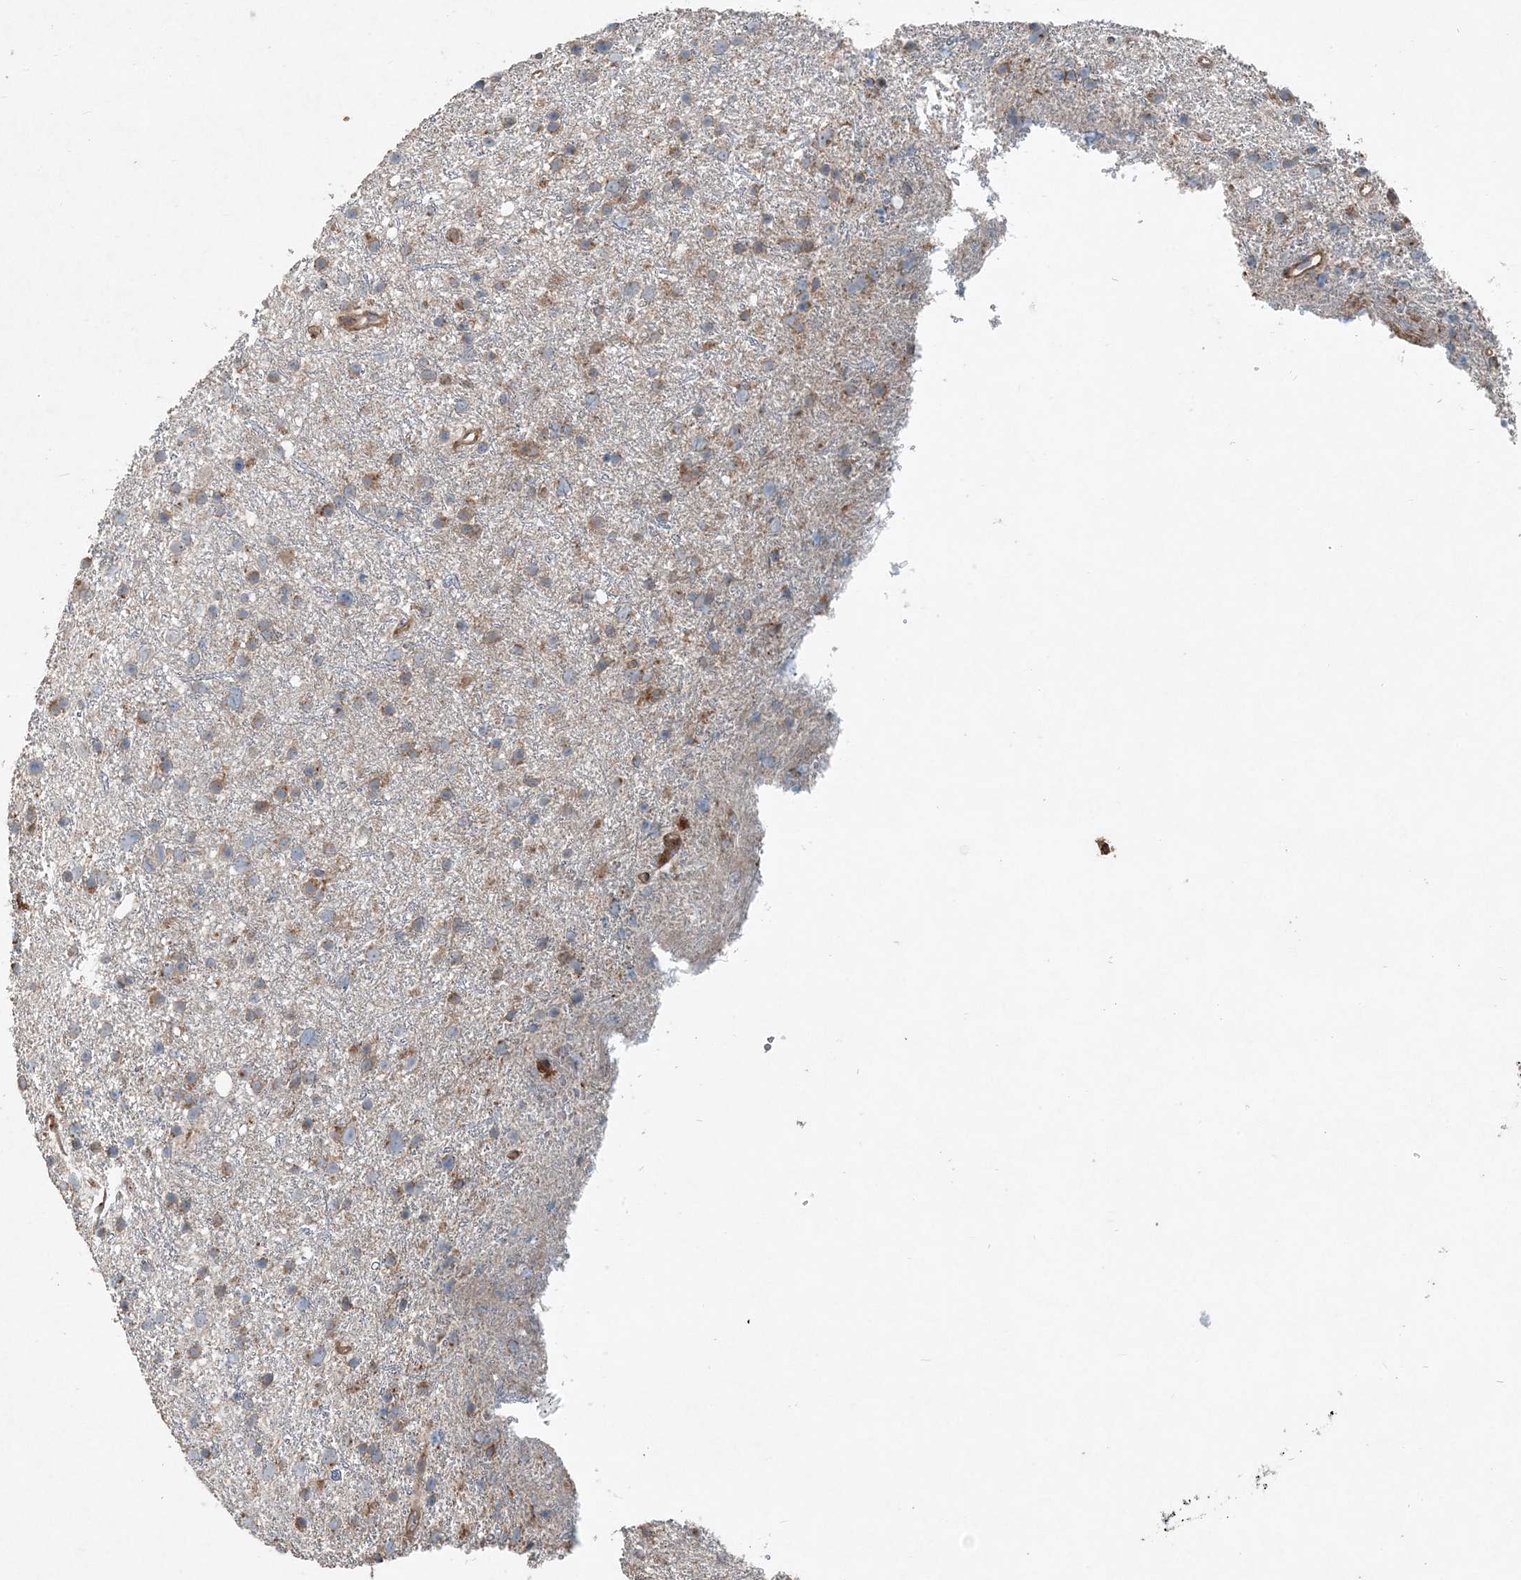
{"staining": {"intensity": "moderate", "quantity": ">75%", "location": "cytoplasmic/membranous"}, "tissue": "glioma", "cell_type": "Tumor cells", "image_type": "cancer", "snomed": [{"axis": "morphology", "description": "Glioma, malignant, Low grade"}, {"axis": "topography", "description": "Cerebral cortex"}], "caption": "Immunohistochemistry of malignant low-grade glioma displays medium levels of moderate cytoplasmic/membranous expression in approximately >75% of tumor cells.", "gene": "INTU", "patient": {"sex": "female", "age": 39}}